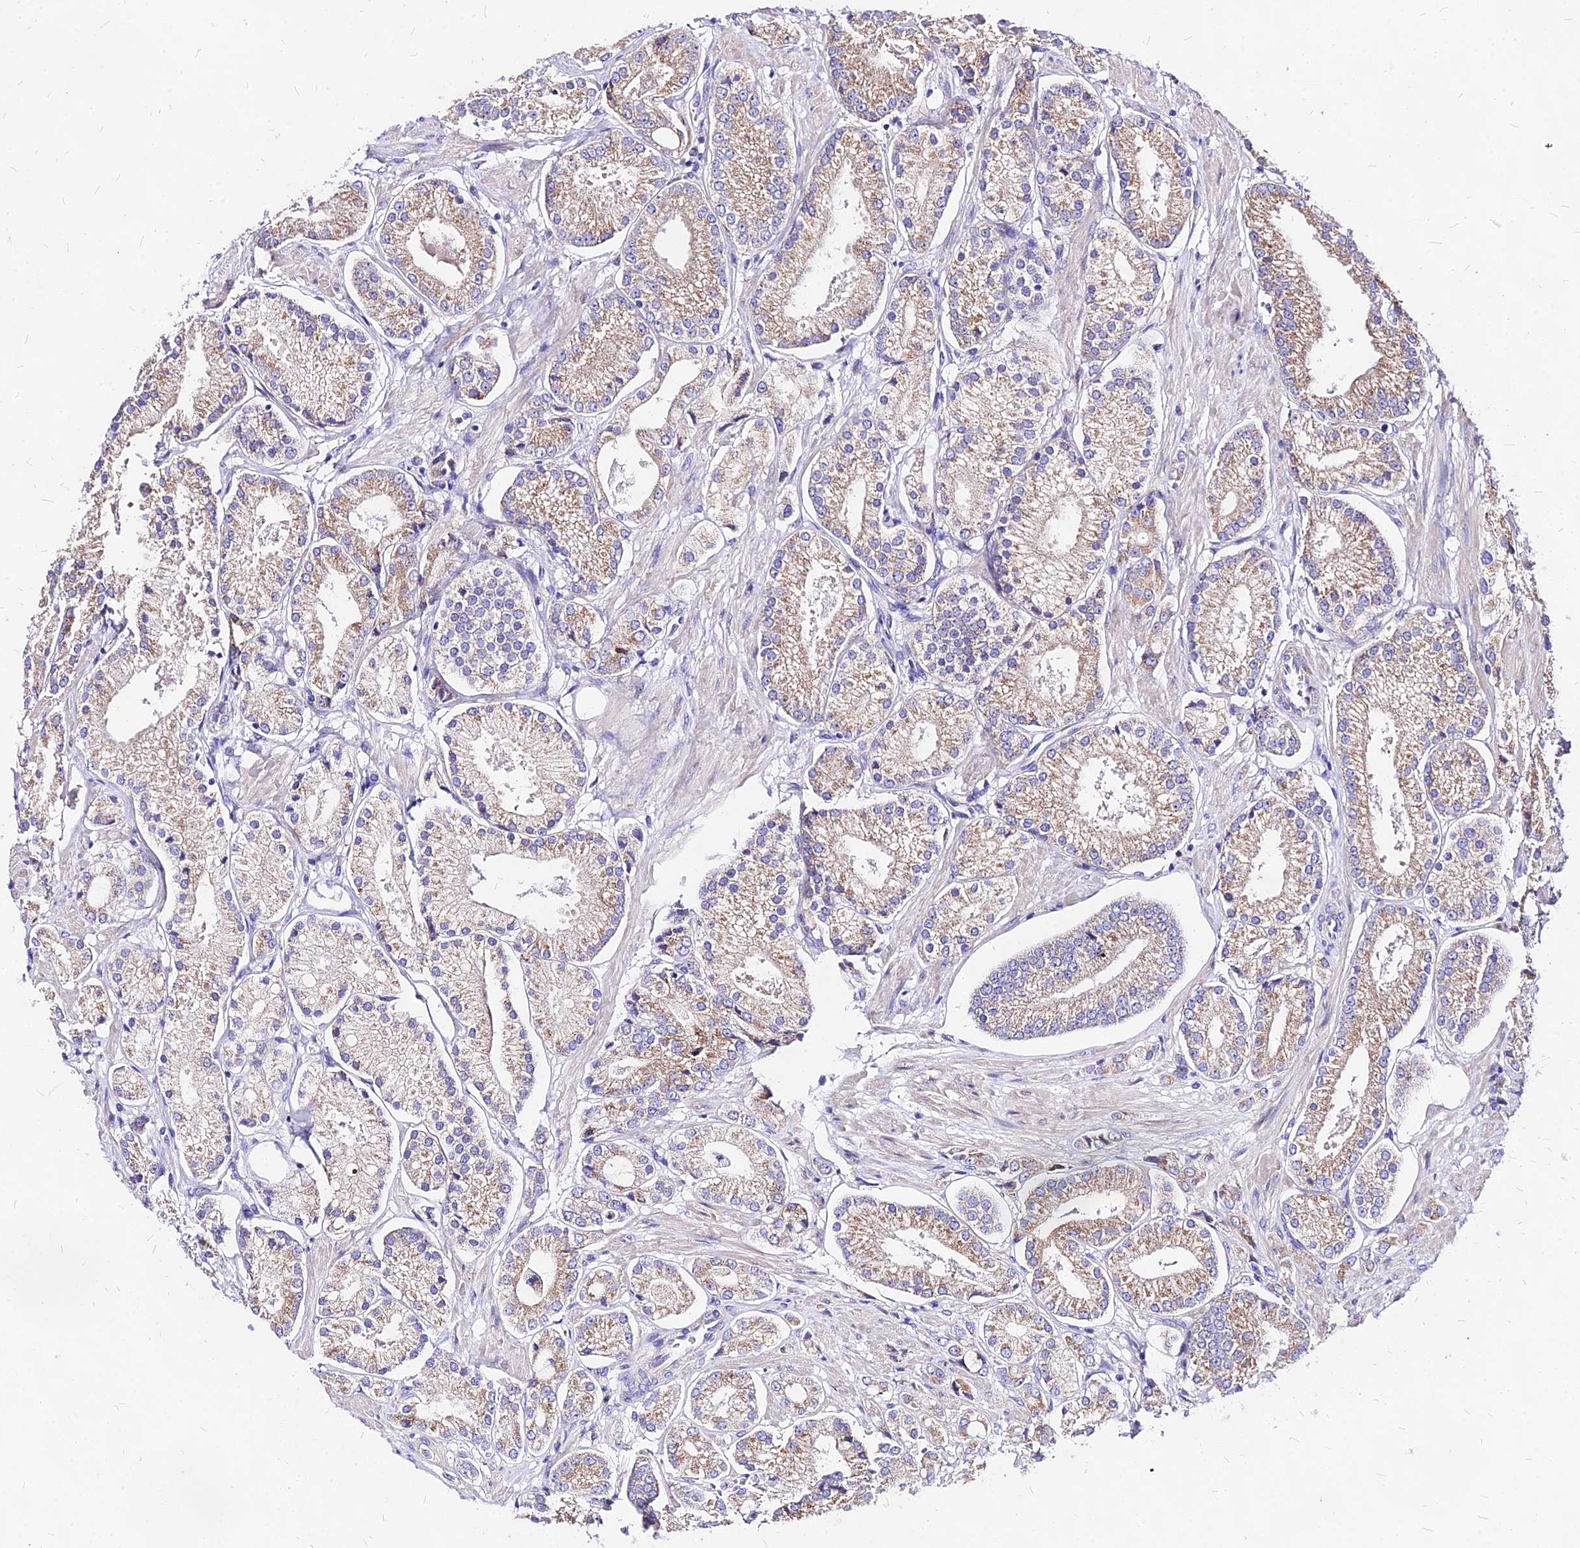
{"staining": {"intensity": "moderate", "quantity": ">75%", "location": "cytoplasmic/membranous"}, "tissue": "prostate cancer", "cell_type": "Tumor cells", "image_type": "cancer", "snomed": [{"axis": "morphology", "description": "Adenocarcinoma, High grade"}, {"axis": "topography", "description": "Prostate and seminal vesicle, NOS"}], "caption": "High-power microscopy captured an immunohistochemistry (IHC) micrograph of prostate adenocarcinoma (high-grade), revealing moderate cytoplasmic/membranous staining in approximately >75% of tumor cells. (brown staining indicates protein expression, while blue staining denotes nuclei).", "gene": "MRPL3", "patient": {"sex": "male", "age": 64}}